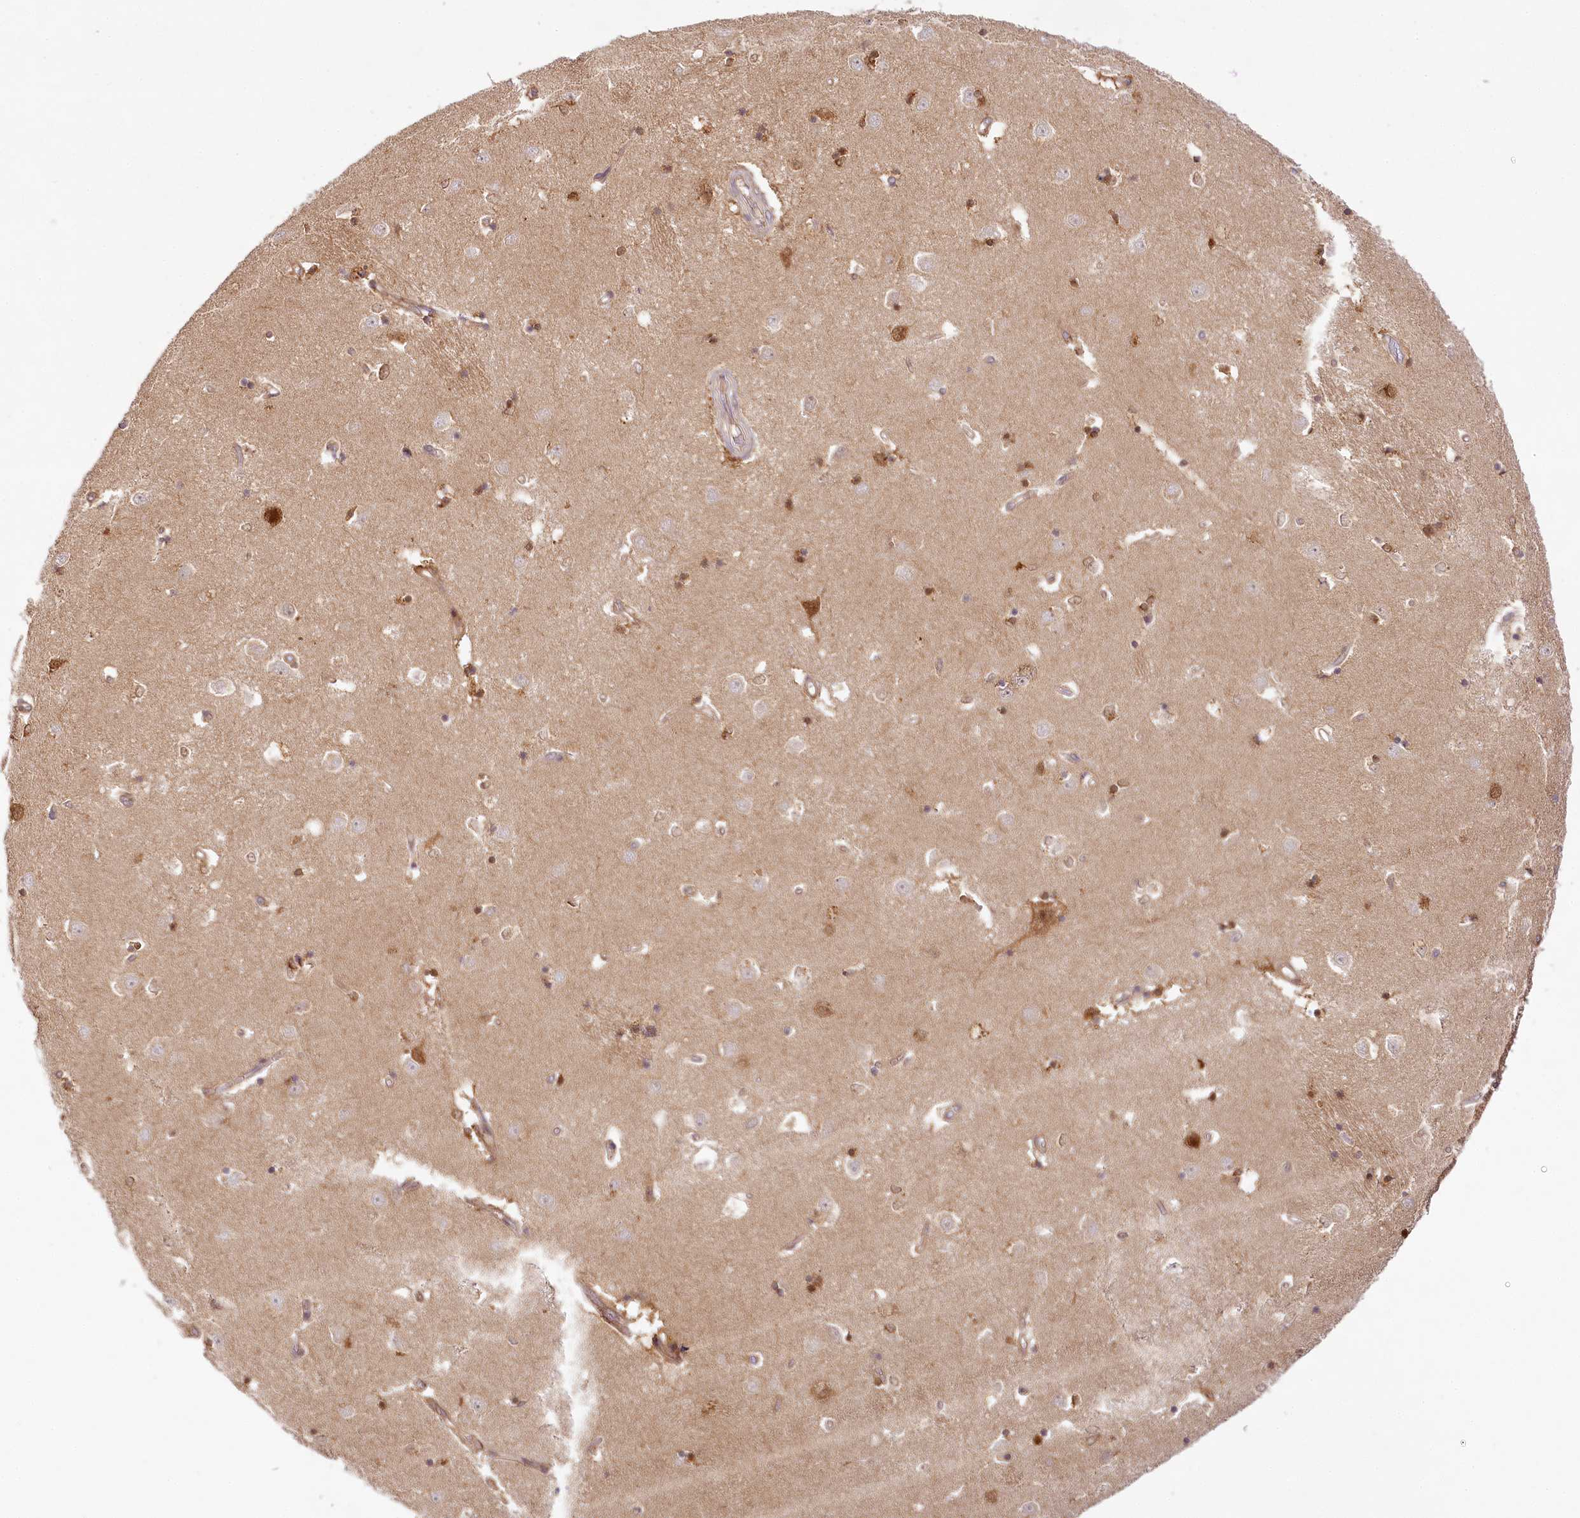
{"staining": {"intensity": "moderate", "quantity": "25%-75%", "location": "cytoplasmic/membranous"}, "tissue": "caudate", "cell_type": "Glial cells", "image_type": "normal", "snomed": [{"axis": "morphology", "description": "Normal tissue, NOS"}, {"axis": "topography", "description": "Lateral ventricle wall"}], "caption": "Protein staining of unremarkable caudate demonstrates moderate cytoplasmic/membranous staining in about 25%-75% of glial cells.", "gene": "INPP4B", "patient": {"sex": "male", "age": 45}}